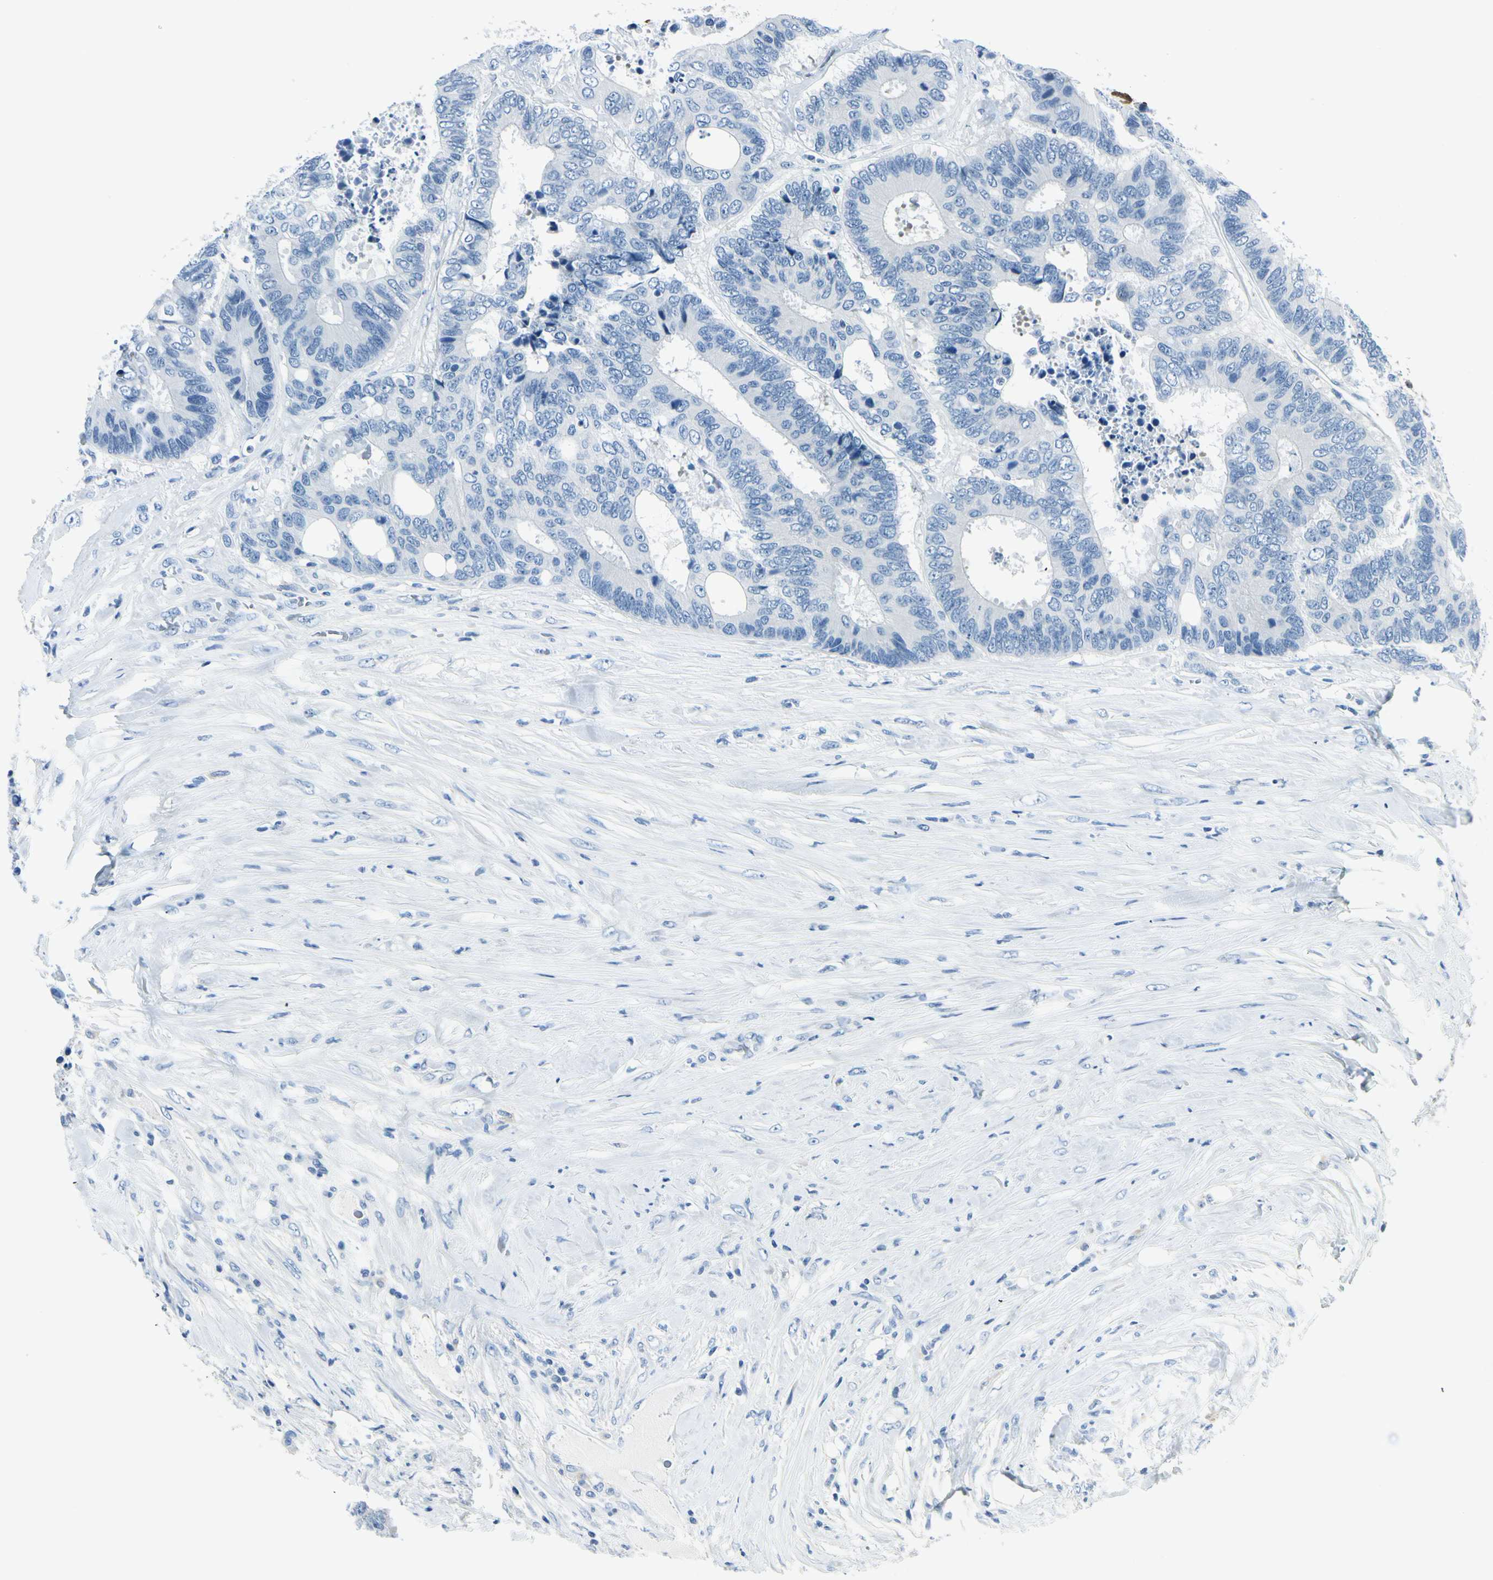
{"staining": {"intensity": "negative", "quantity": "none", "location": "none"}, "tissue": "colorectal cancer", "cell_type": "Tumor cells", "image_type": "cancer", "snomed": [{"axis": "morphology", "description": "Adenocarcinoma, NOS"}, {"axis": "topography", "description": "Rectum"}], "caption": "Histopathology image shows no significant protein staining in tumor cells of adenocarcinoma (colorectal).", "gene": "PEBP1", "patient": {"sex": "male", "age": 55}}